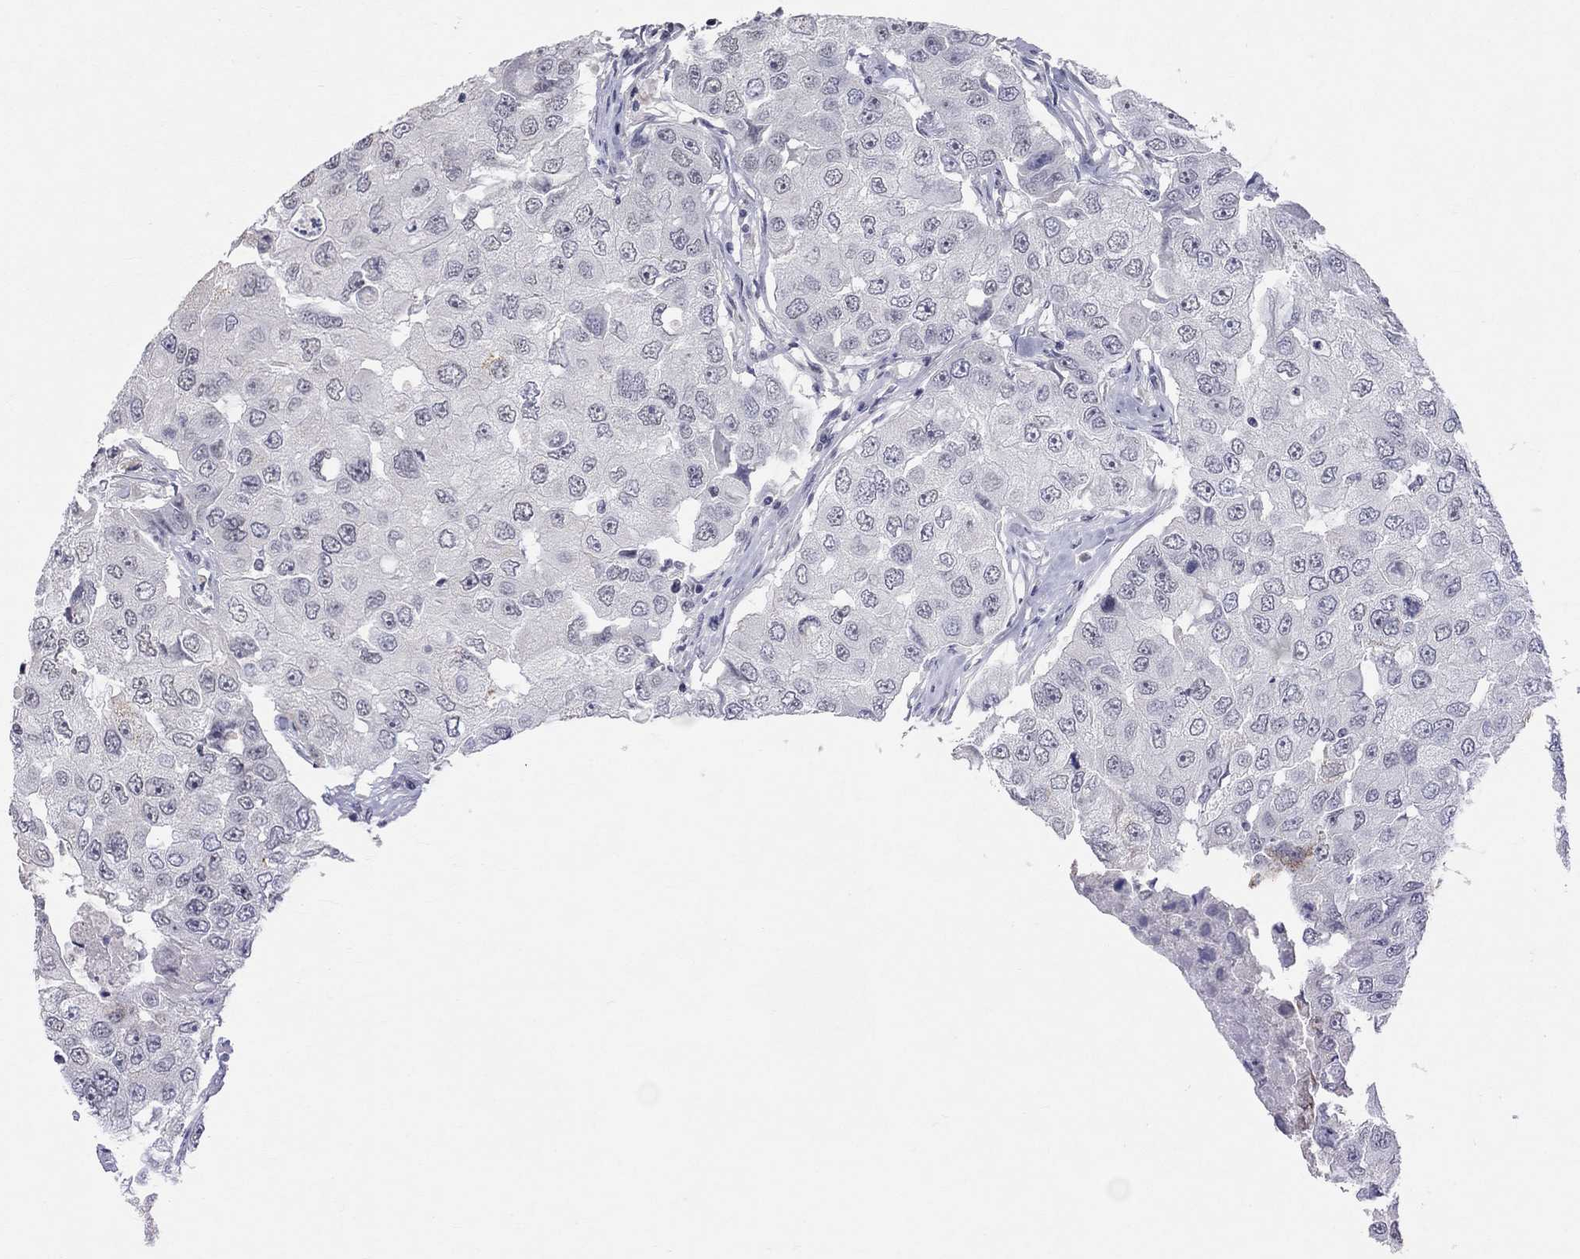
{"staining": {"intensity": "negative", "quantity": "none", "location": "none"}, "tissue": "breast cancer", "cell_type": "Tumor cells", "image_type": "cancer", "snomed": [{"axis": "morphology", "description": "Duct carcinoma"}, {"axis": "topography", "description": "Breast"}], "caption": "IHC histopathology image of neoplastic tissue: intraductal carcinoma (breast) stained with DAB demonstrates no significant protein expression in tumor cells.", "gene": "TMEM143", "patient": {"sex": "female", "age": 27}}